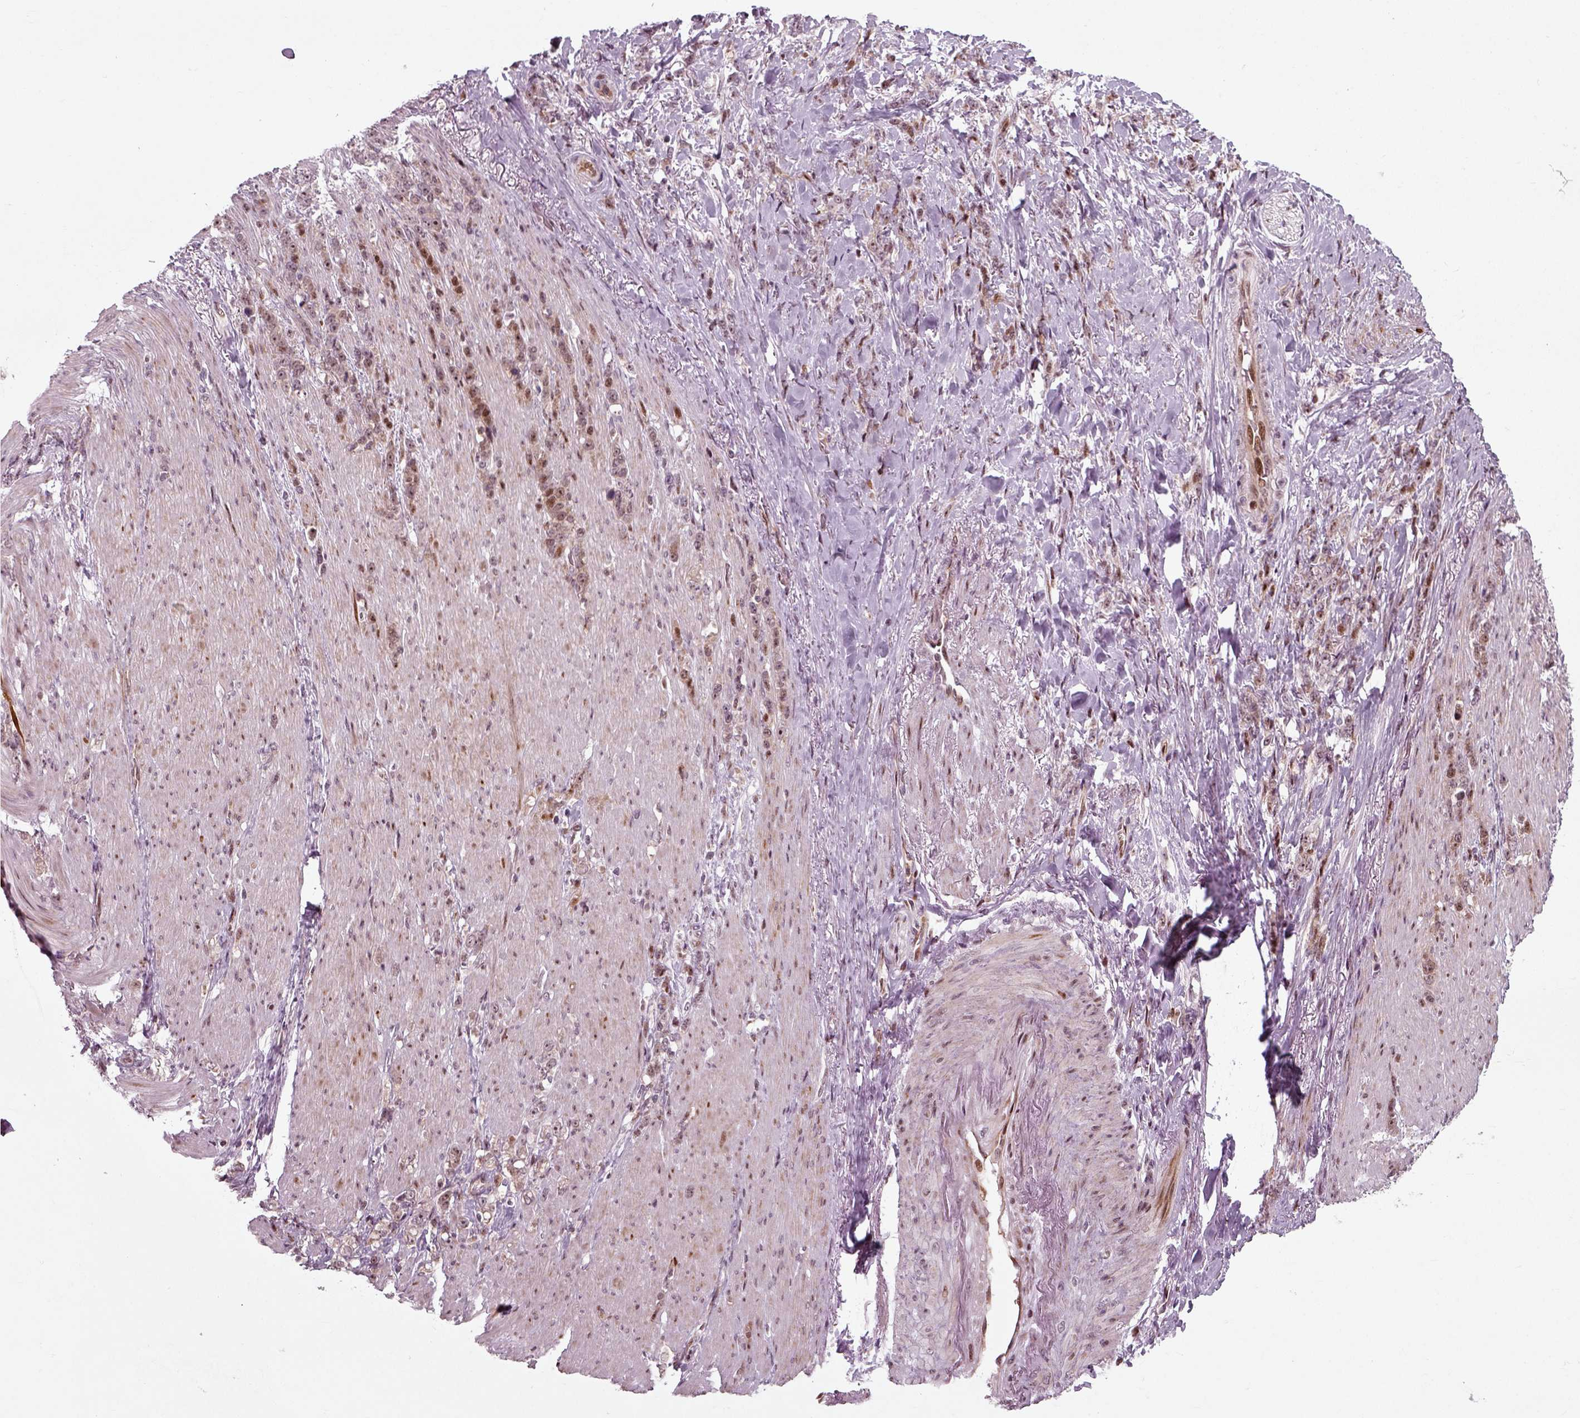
{"staining": {"intensity": "moderate", "quantity": "<25%", "location": "nuclear"}, "tissue": "stomach cancer", "cell_type": "Tumor cells", "image_type": "cancer", "snomed": [{"axis": "morphology", "description": "Adenocarcinoma, NOS"}, {"axis": "topography", "description": "Stomach, lower"}], "caption": "Stomach cancer tissue demonstrates moderate nuclear expression in about <25% of tumor cells, visualized by immunohistochemistry.", "gene": "CDC14A", "patient": {"sex": "male", "age": 88}}